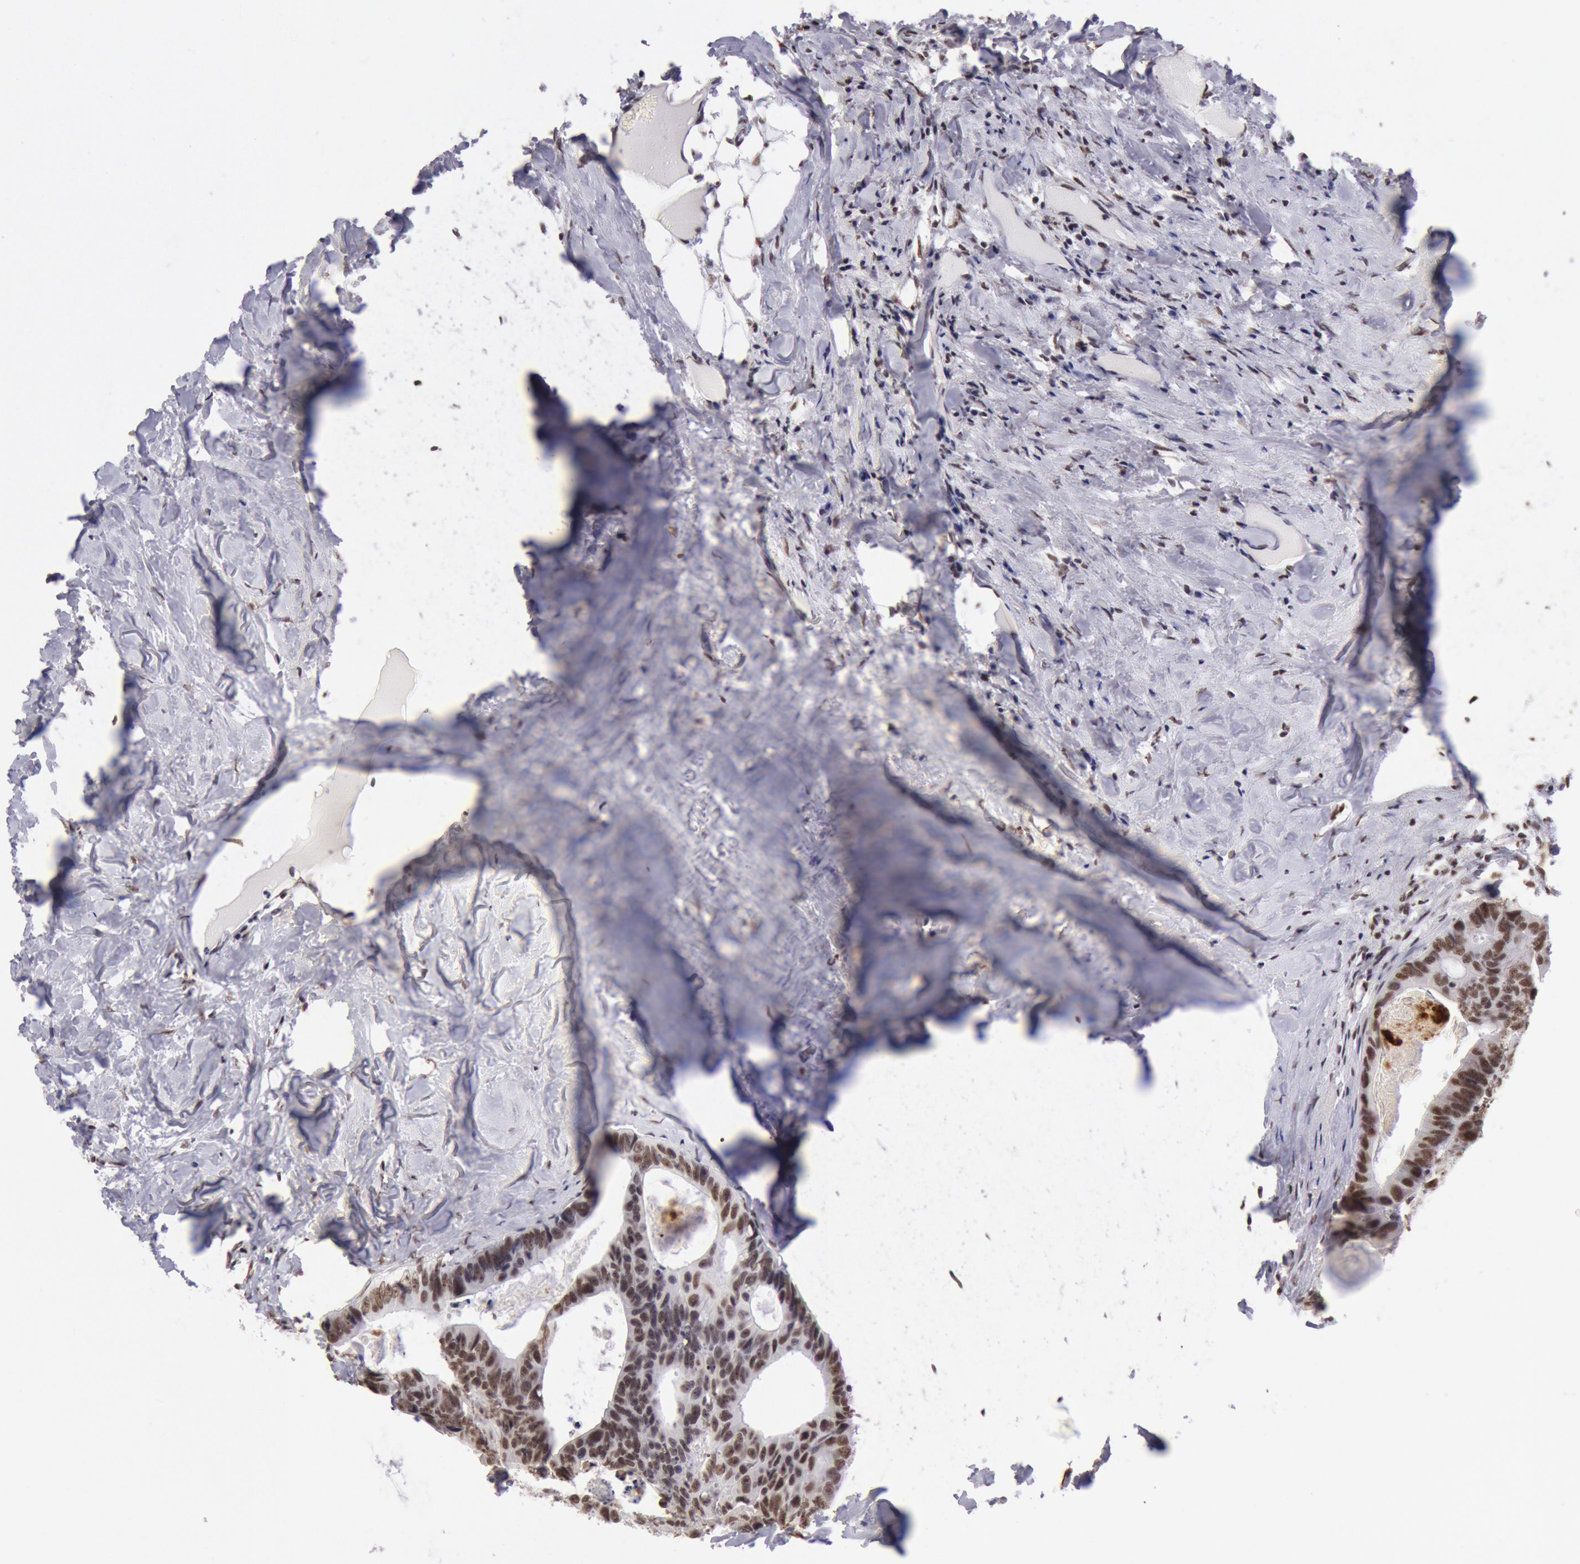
{"staining": {"intensity": "strong", "quantity": ">75%", "location": "nuclear"}, "tissue": "colorectal cancer", "cell_type": "Tumor cells", "image_type": "cancer", "snomed": [{"axis": "morphology", "description": "Adenocarcinoma, NOS"}, {"axis": "topography", "description": "Colon"}], "caption": "Strong nuclear protein staining is present in about >75% of tumor cells in colorectal adenocarcinoma.", "gene": "SNRPD3", "patient": {"sex": "female", "age": 55}}